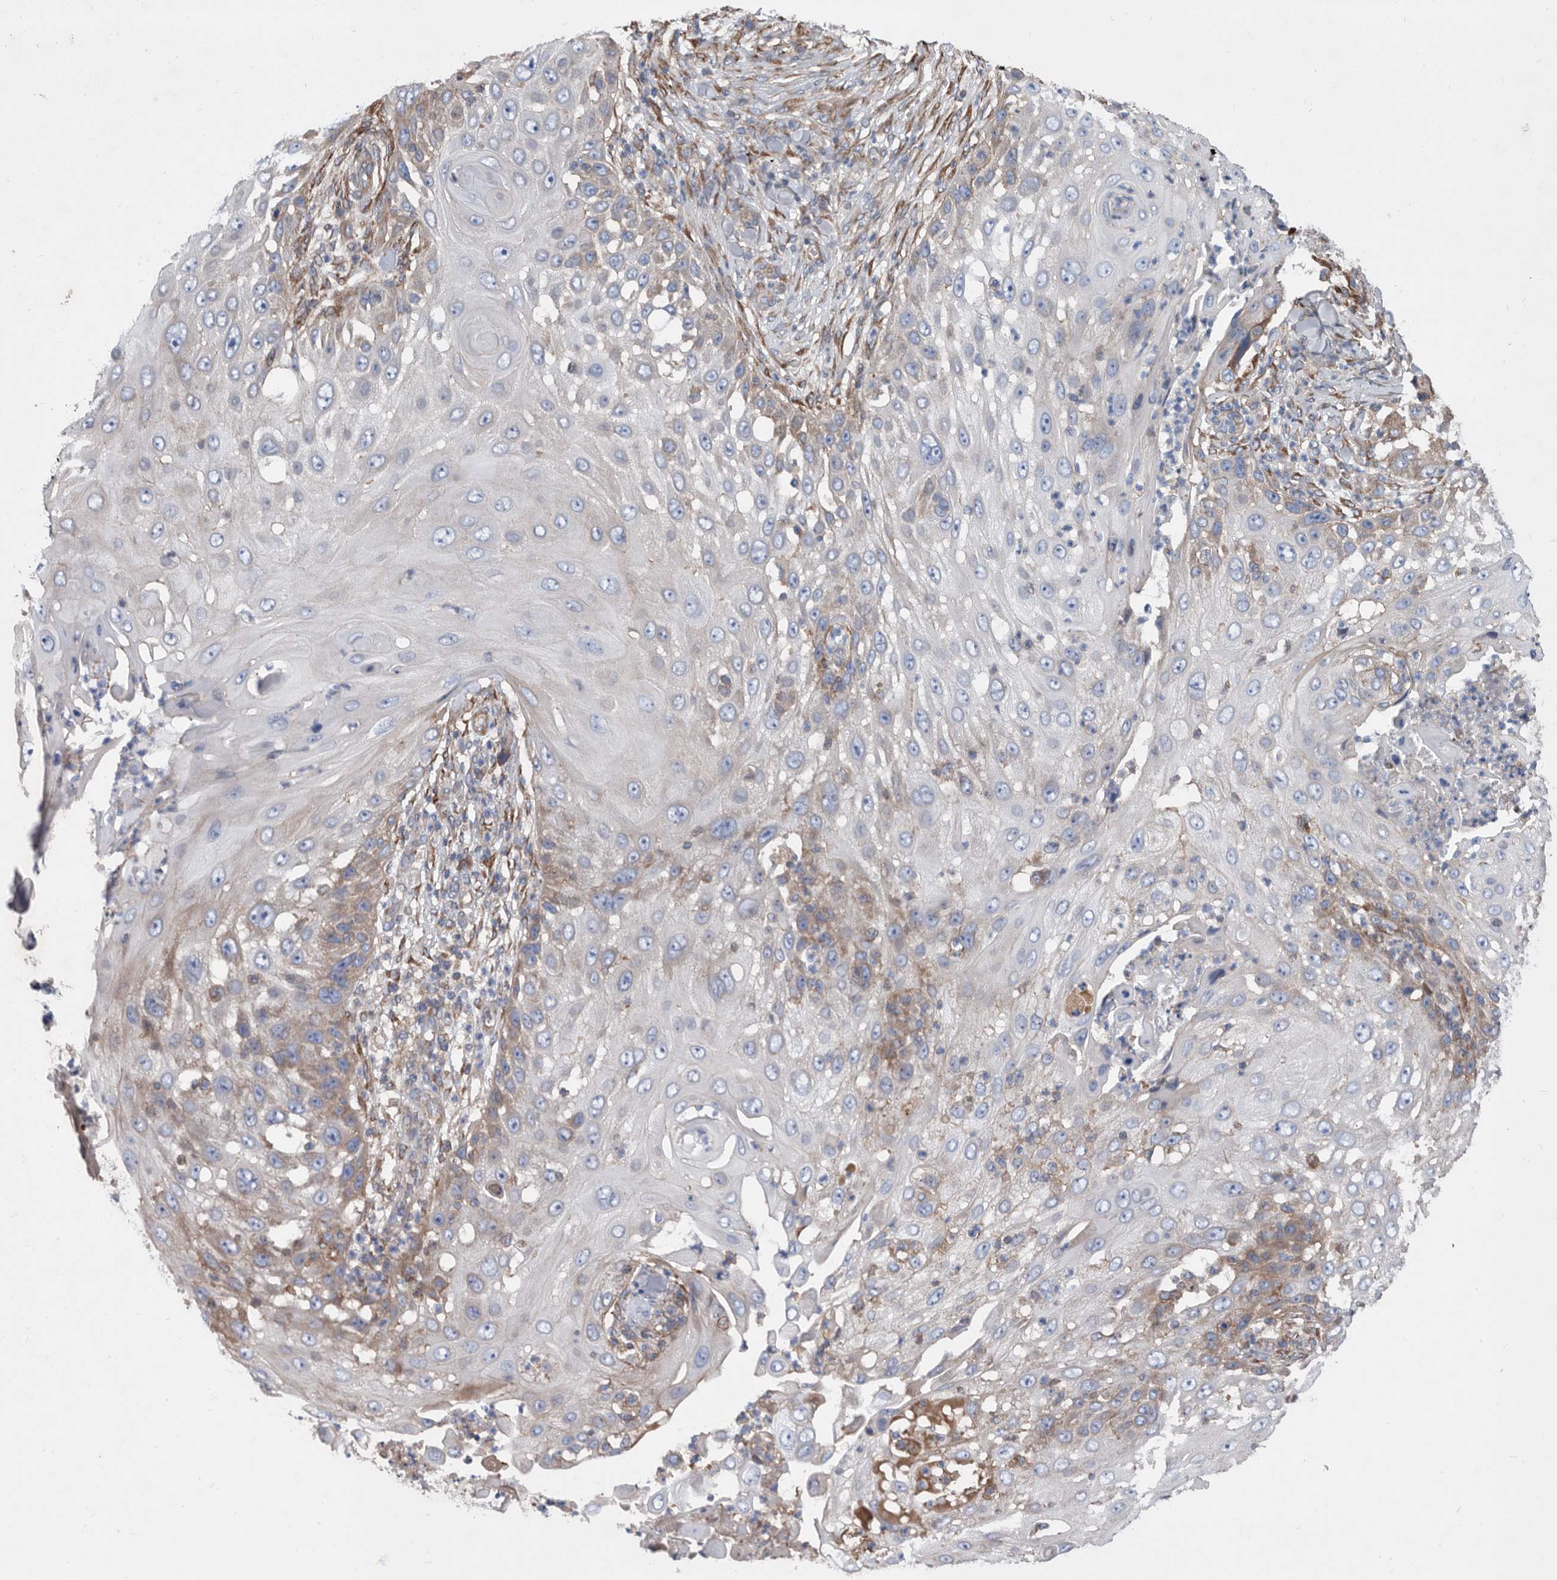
{"staining": {"intensity": "weak", "quantity": "<25%", "location": "cytoplasmic/membranous"}, "tissue": "skin cancer", "cell_type": "Tumor cells", "image_type": "cancer", "snomed": [{"axis": "morphology", "description": "Squamous cell carcinoma, NOS"}, {"axis": "topography", "description": "Skin"}], "caption": "A photomicrograph of human skin cancer (squamous cell carcinoma) is negative for staining in tumor cells. The staining is performed using DAB (3,3'-diaminobenzidine) brown chromogen with nuclei counter-stained in using hematoxylin.", "gene": "ATP13A3", "patient": {"sex": "female", "age": 44}}